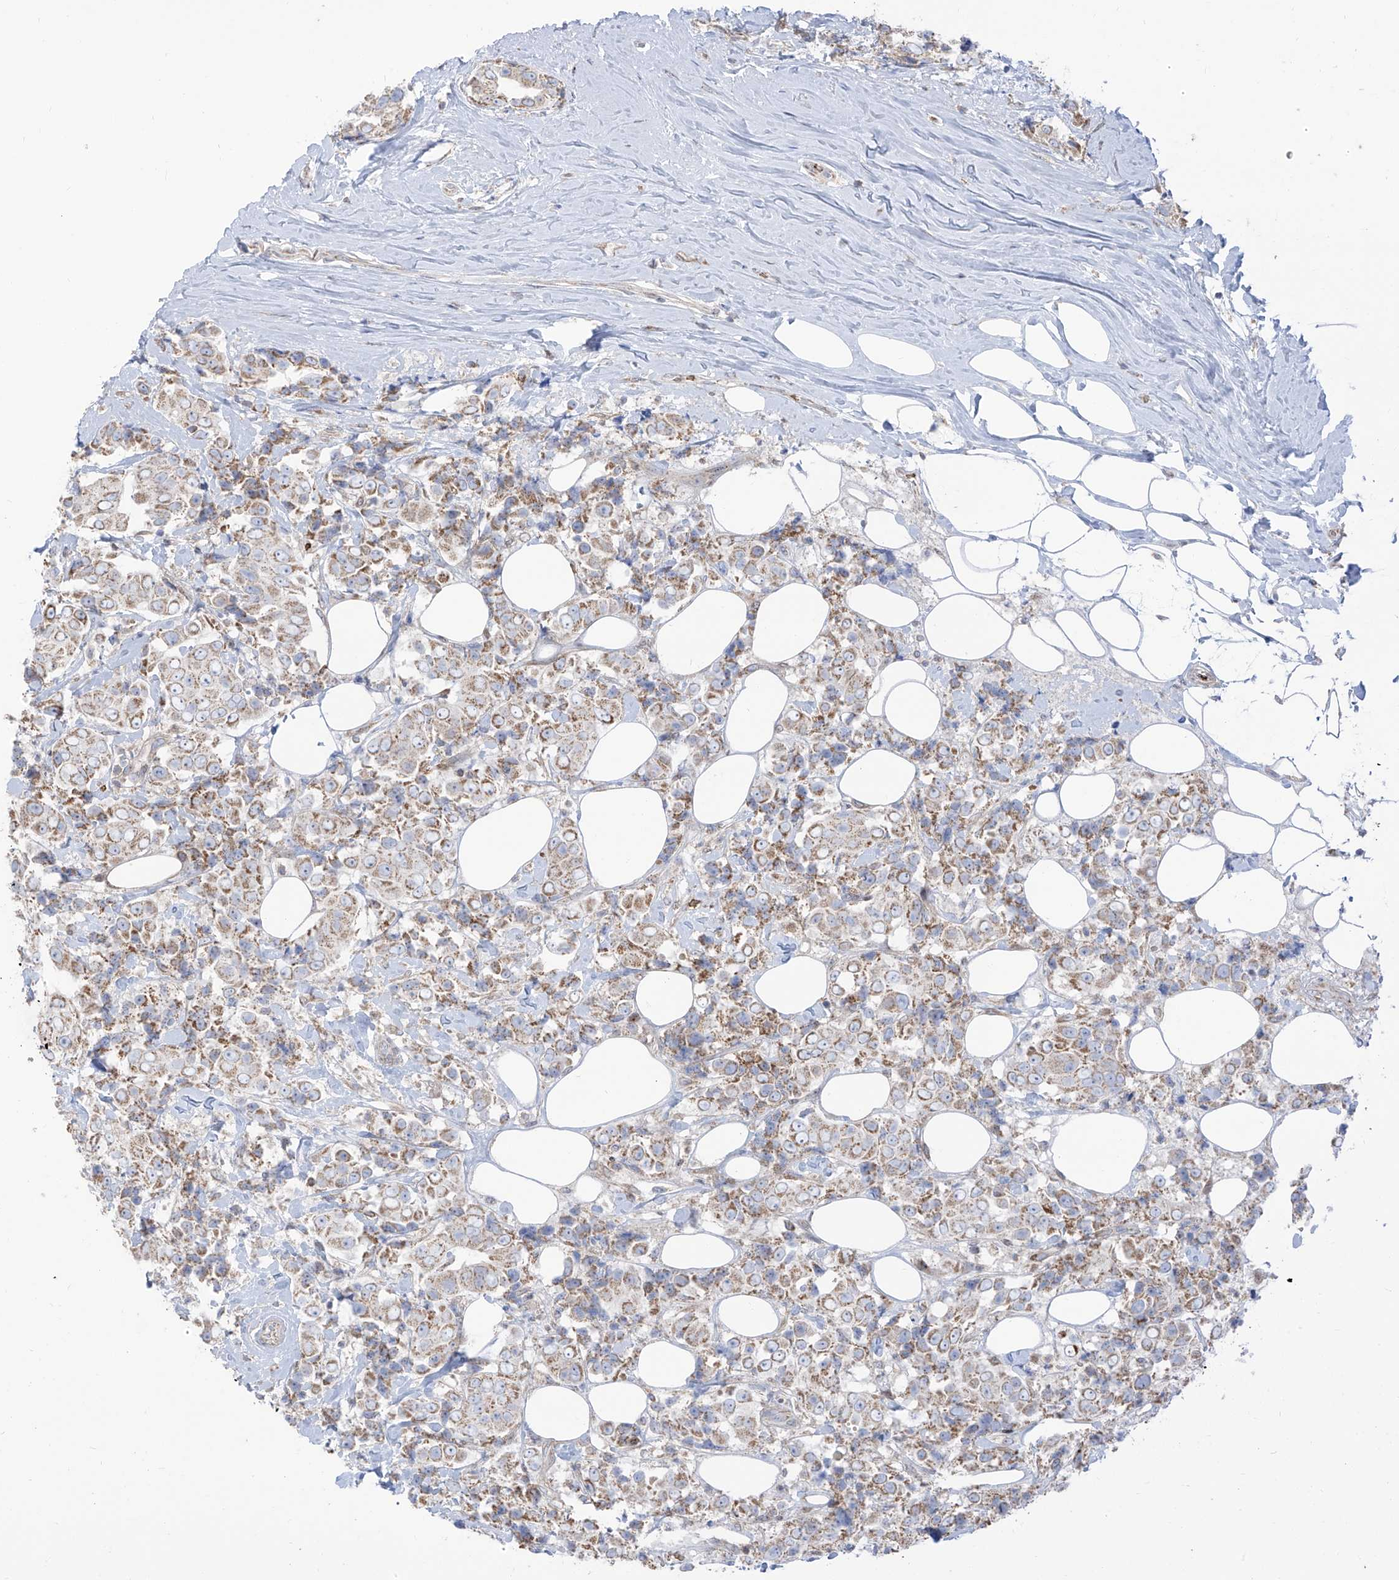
{"staining": {"intensity": "moderate", "quantity": ">75%", "location": "cytoplasmic/membranous"}, "tissue": "breast cancer", "cell_type": "Tumor cells", "image_type": "cancer", "snomed": [{"axis": "morphology", "description": "Normal tissue, NOS"}, {"axis": "morphology", "description": "Duct carcinoma"}, {"axis": "topography", "description": "Breast"}], "caption": "IHC (DAB (3,3'-diaminobenzidine)) staining of human breast cancer shows moderate cytoplasmic/membranous protein positivity in about >75% of tumor cells.", "gene": "ARHGEF40", "patient": {"sex": "female", "age": 39}}